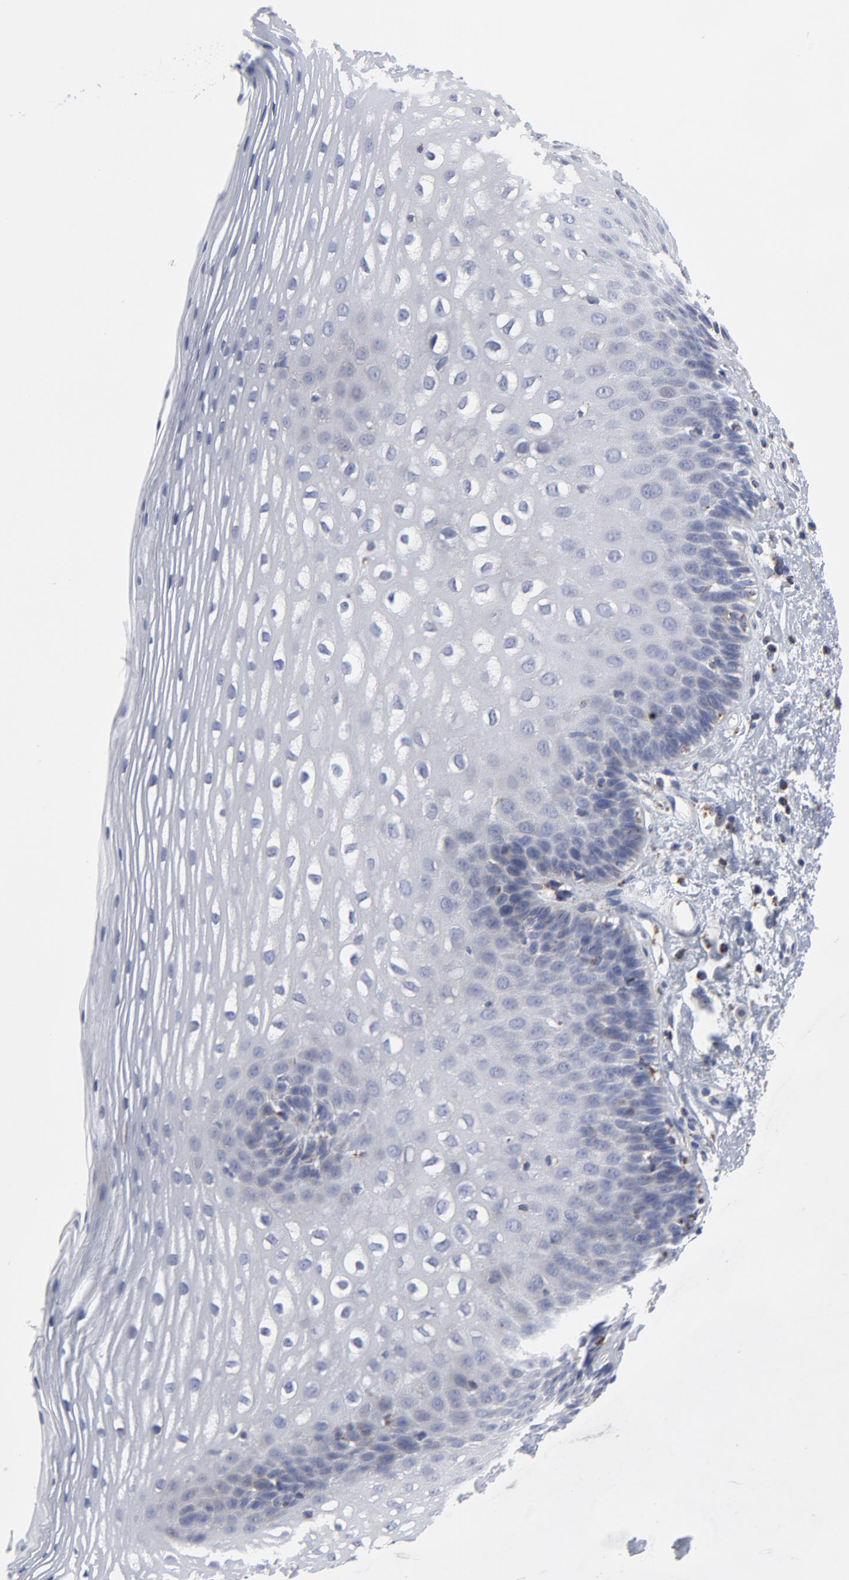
{"staining": {"intensity": "moderate", "quantity": "<25%", "location": "cytoplasmic/membranous"}, "tissue": "esophagus", "cell_type": "Squamous epithelial cells", "image_type": "normal", "snomed": [{"axis": "morphology", "description": "Normal tissue, NOS"}, {"axis": "topography", "description": "Esophagus"}], "caption": "This micrograph exhibits immunohistochemistry (IHC) staining of unremarkable human esophagus, with low moderate cytoplasmic/membranous expression in approximately <25% of squamous epithelial cells.", "gene": "TXNRD2", "patient": {"sex": "female", "age": 70}}